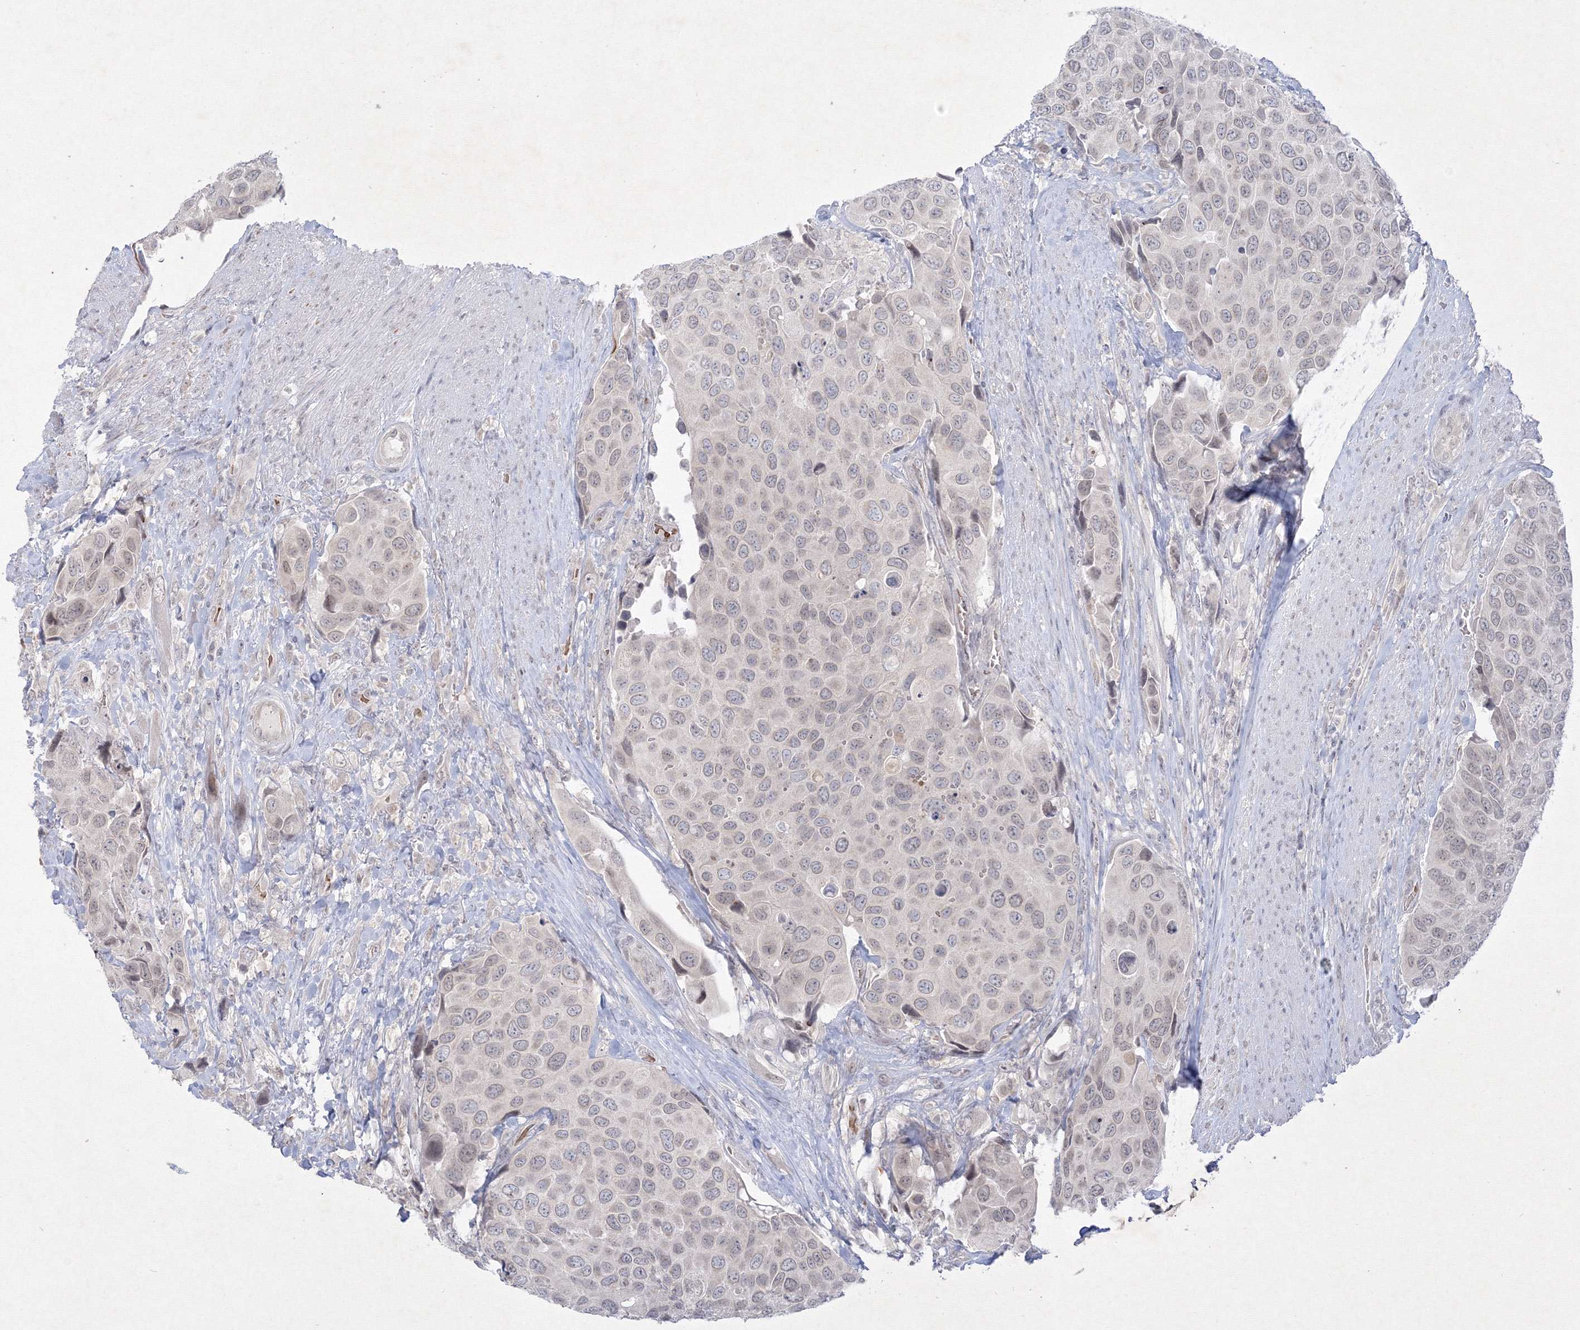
{"staining": {"intensity": "weak", "quantity": "<25%", "location": "nuclear"}, "tissue": "urothelial cancer", "cell_type": "Tumor cells", "image_type": "cancer", "snomed": [{"axis": "morphology", "description": "Urothelial carcinoma, High grade"}, {"axis": "topography", "description": "Urinary bladder"}], "caption": "DAB (3,3'-diaminobenzidine) immunohistochemical staining of human urothelial carcinoma (high-grade) reveals no significant staining in tumor cells.", "gene": "NXPE3", "patient": {"sex": "male", "age": 74}}